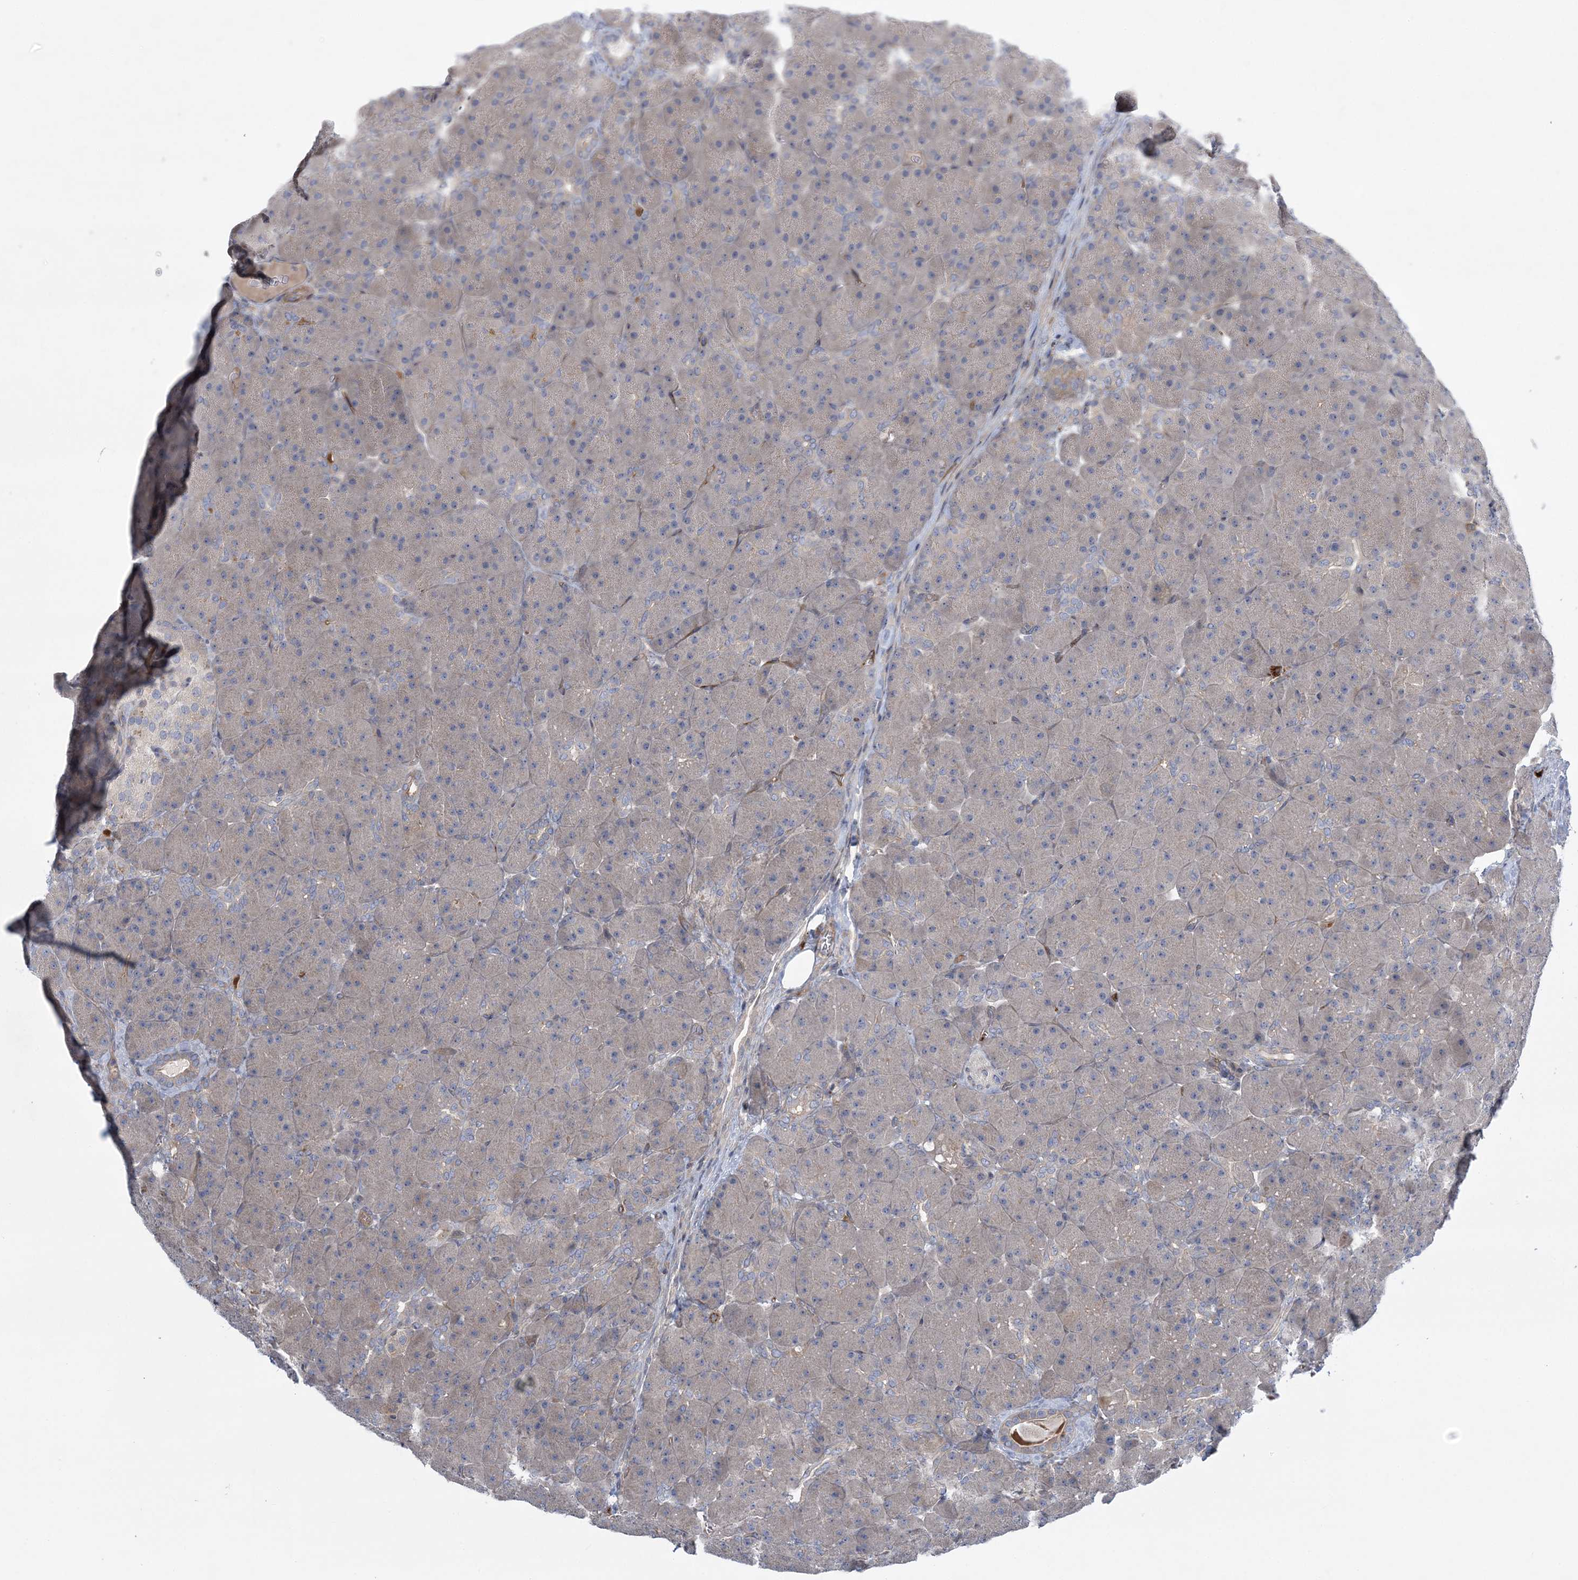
{"staining": {"intensity": "moderate", "quantity": "<25%", "location": "cytoplasmic/membranous"}, "tissue": "pancreas", "cell_type": "Exocrine glandular cells", "image_type": "normal", "snomed": [{"axis": "morphology", "description": "Normal tissue, NOS"}, {"axis": "topography", "description": "Pancreas"}], "caption": "Protein staining demonstrates moderate cytoplasmic/membranous staining in approximately <25% of exocrine glandular cells in unremarkable pancreas.", "gene": "CALN1", "patient": {"sex": "male", "age": 66}}